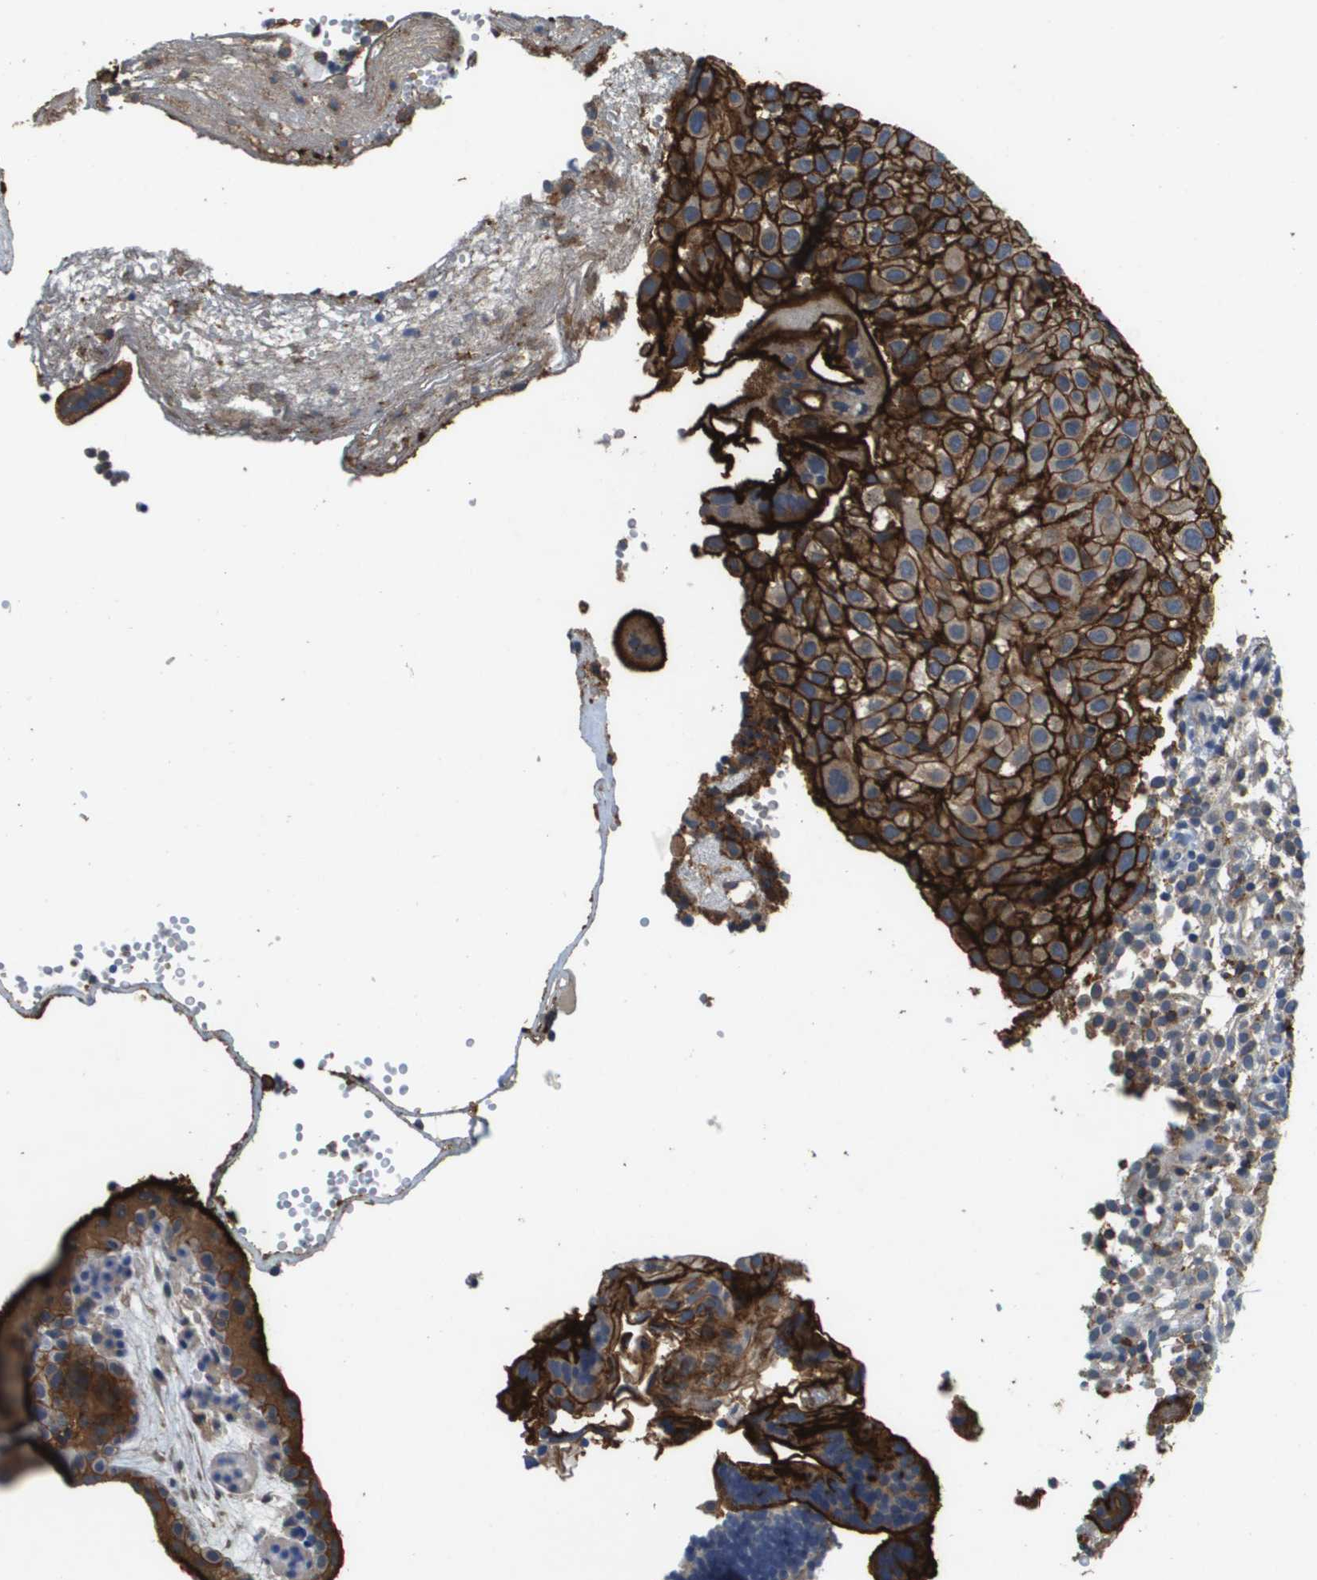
{"staining": {"intensity": "weak", "quantity": "25%-75%", "location": "cytoplasmic/membranous"}, "tissue": "placenta", "cell_type": "Decidual cells", "image_type": "normal", "snomed": [{"axis": "morphology", "description": "Normal tissue, NOS"}, {"axis": "topography", "description": "Placenta"}], "caption": "A low amount of weak cytoplasmic/membranous positivity is identified in approximately 25%-75% of decidual cells in unremarkable placenta. (Brightfield microscopy of DAB IHC at high magnification).", "gene": "SLC16A3", "patient": {"sex": "female", "age": 18}}